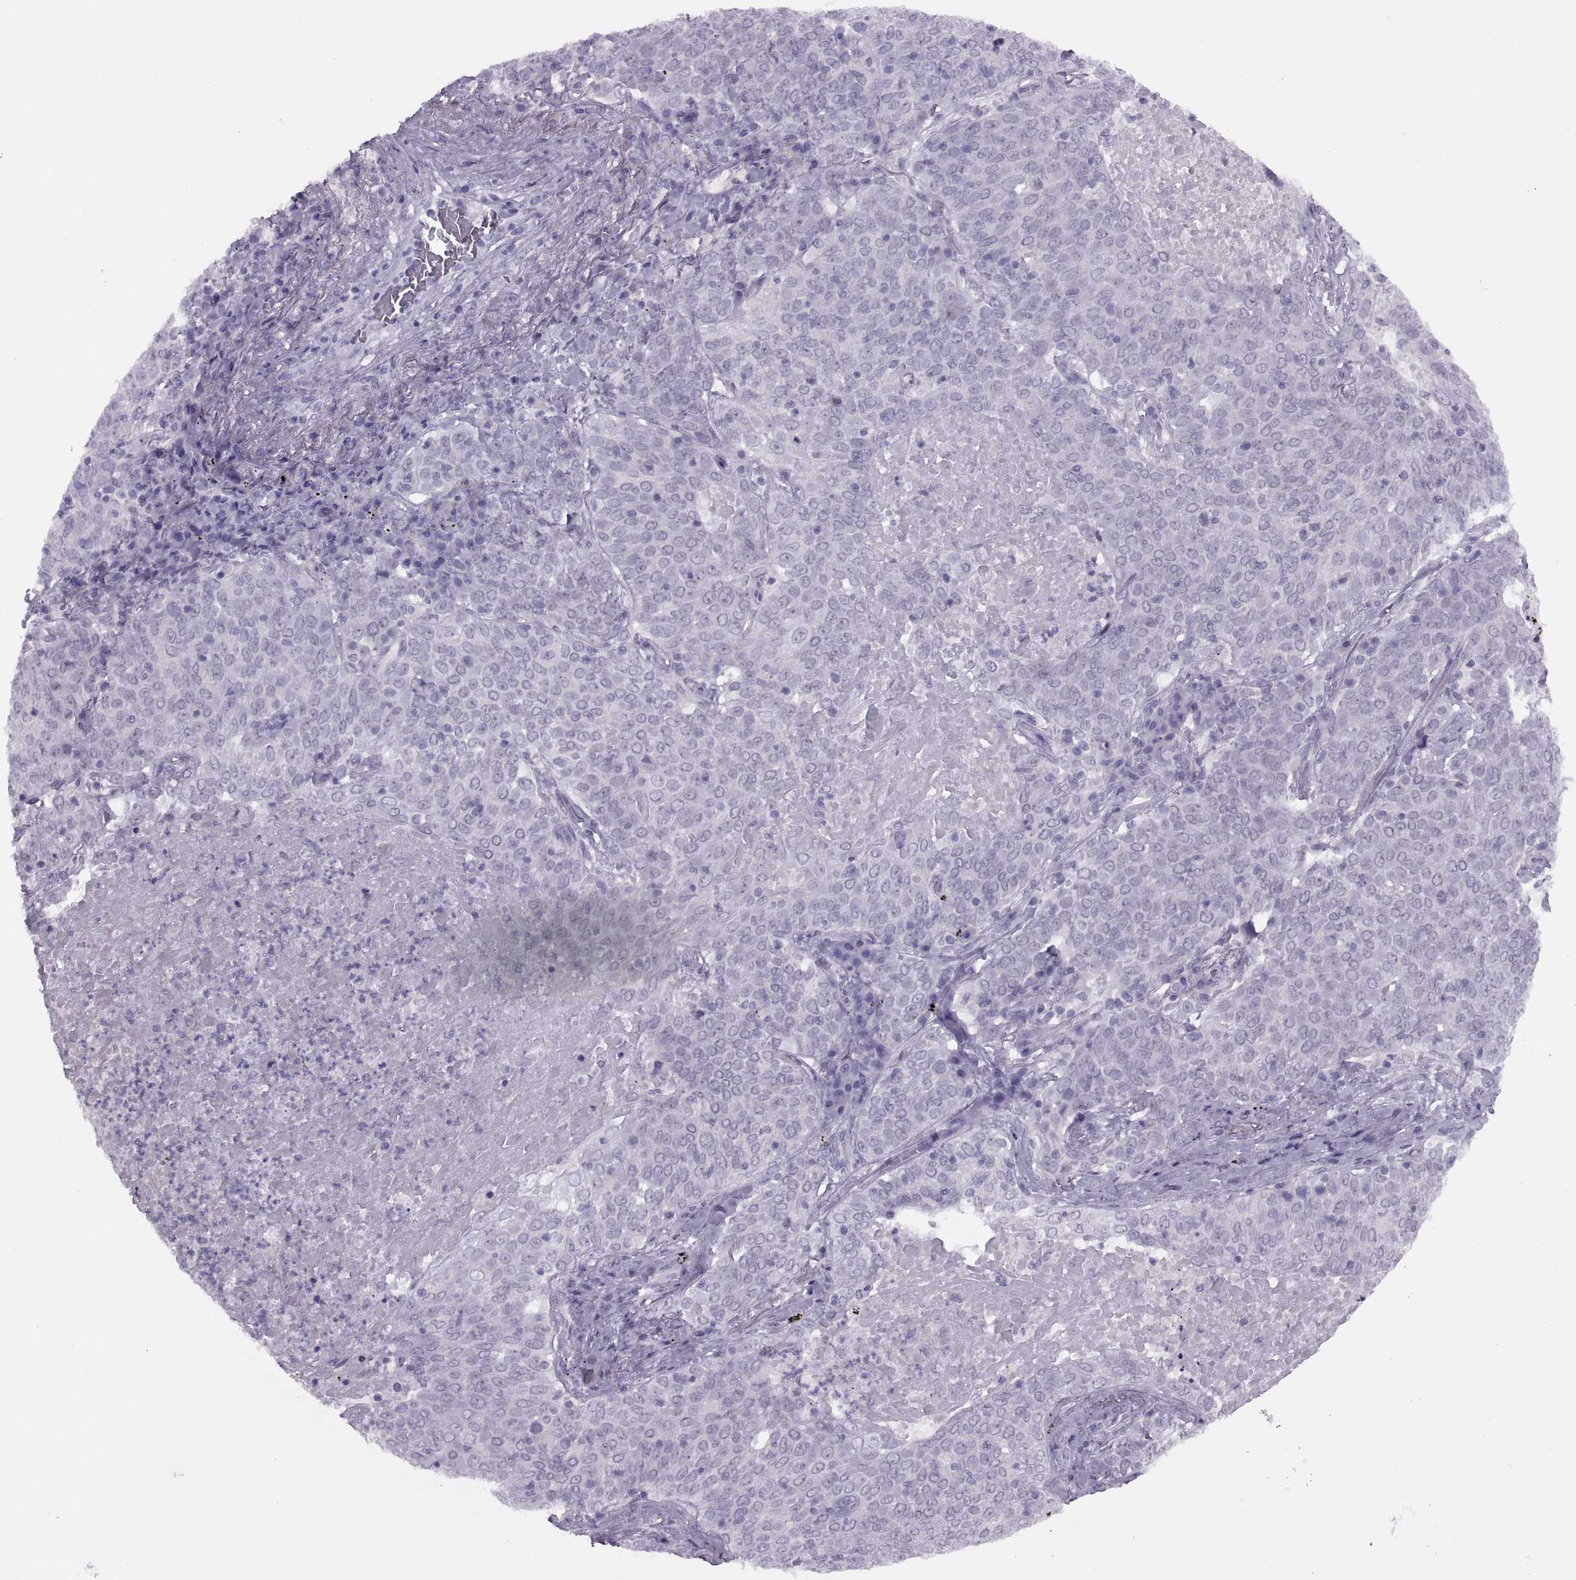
{"staining": {"intensity": "negative", "quantity": "none", "location": "none"}, "tissue": "lung cancer", "cell_type": "Tumor cells", "image_type": "cancer", "snomed": [{"axis": "morphology", "description": "Squamous cell carcinoma, NOS"}, {"axis": "topography", "description": "Lung"}], "caption": "Tumor cells are negative for protein expression in human squamous cell carcinoma (lung).", "gene": "FAM24A", "patient": {"sex": "male", "age": 82}}